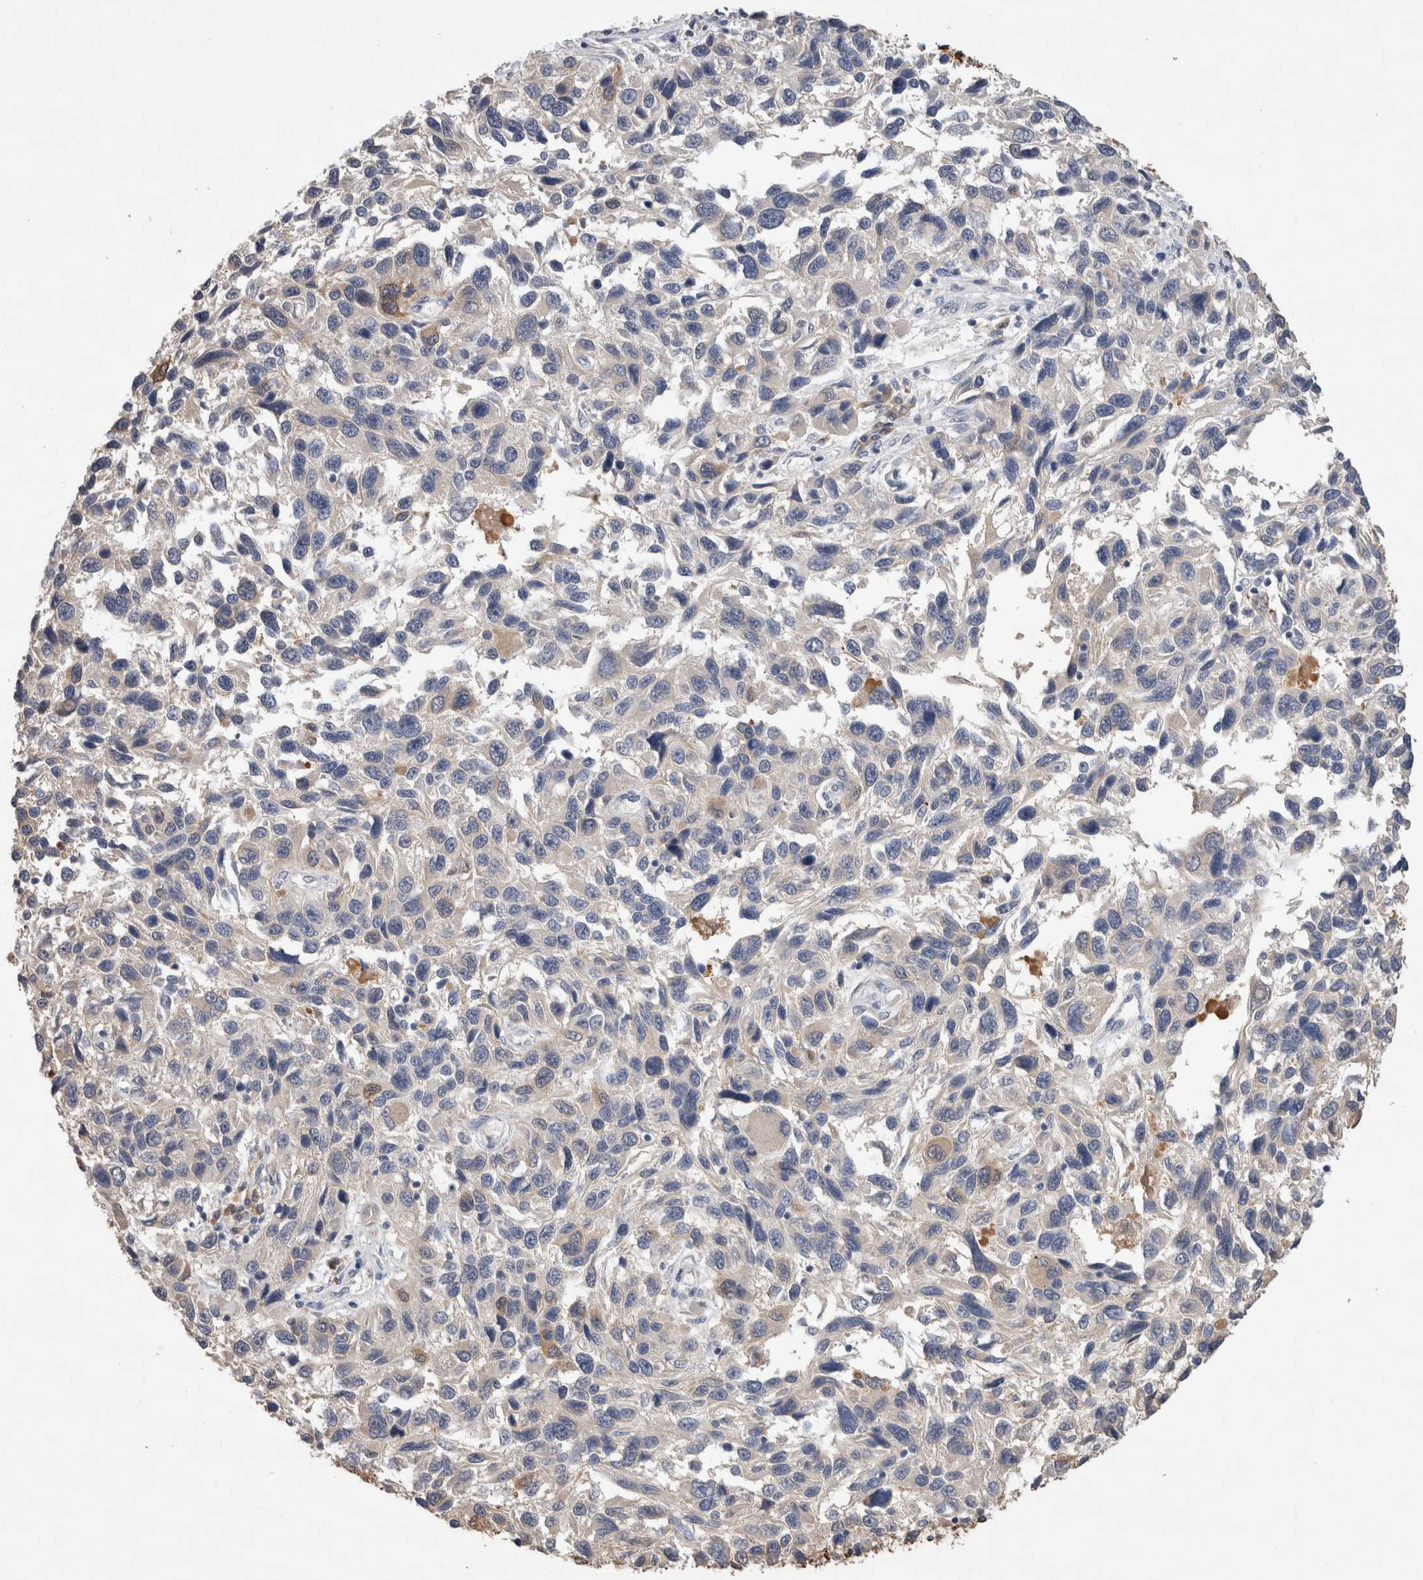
{"staining": {"intensity": "negative", "quantity": "none", "location": "none"}, "tissue": "melanoma", "cell_type": "Tumor cells", "image_type": "cancer", "snomed": [{"axis": "morphology", "description": "Malignant melanoma, NOS"}, {"axis": "topography", "description": "Skin"}], "caption": "Tumor cells show no significant protein staining in malignant melanoma.", "gene": "FABP7", "patient": {"sex": "male", "age": 53}}